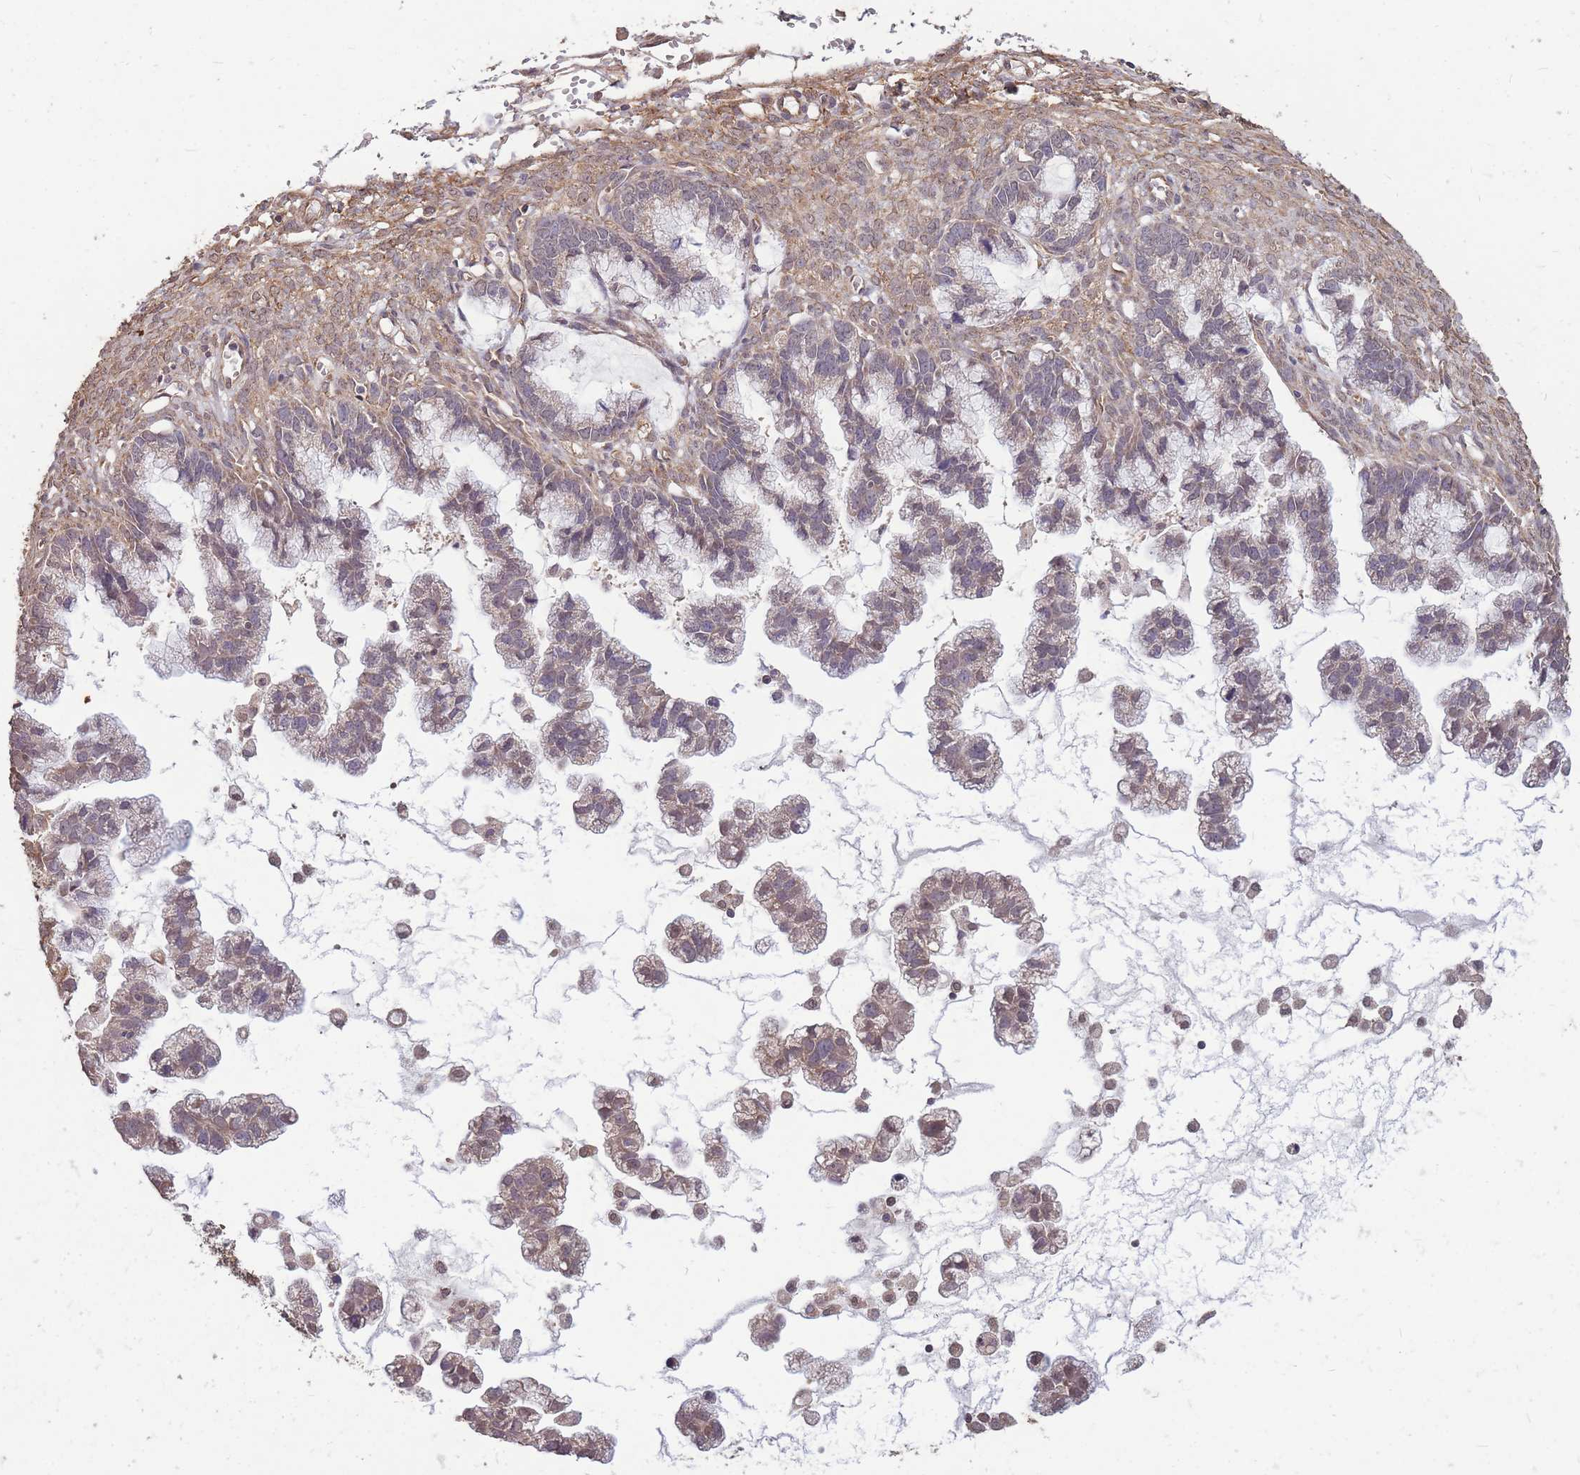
{"staining": {"intensity": "weak", "quantity": "<25%", "location": "cytoplasmic/membranous"}, "tissue": "ovarian cancer", "cell_type": "Tumor cells", "image_type": "cancer", "snomed": [{"axis": "morphology", "description": "Cystadenocarcinoma, mucinous, NOS"}, {"axis": "topography", "description": "Ovary"}], "caption": "Human ovarian mucinous cystadenocarcinoma stained for a protein using IHC demonstrates no positivity in tumor cells.", "gene": "DYNC1LI2", "patient": {"sex": "female", "age": 72}}